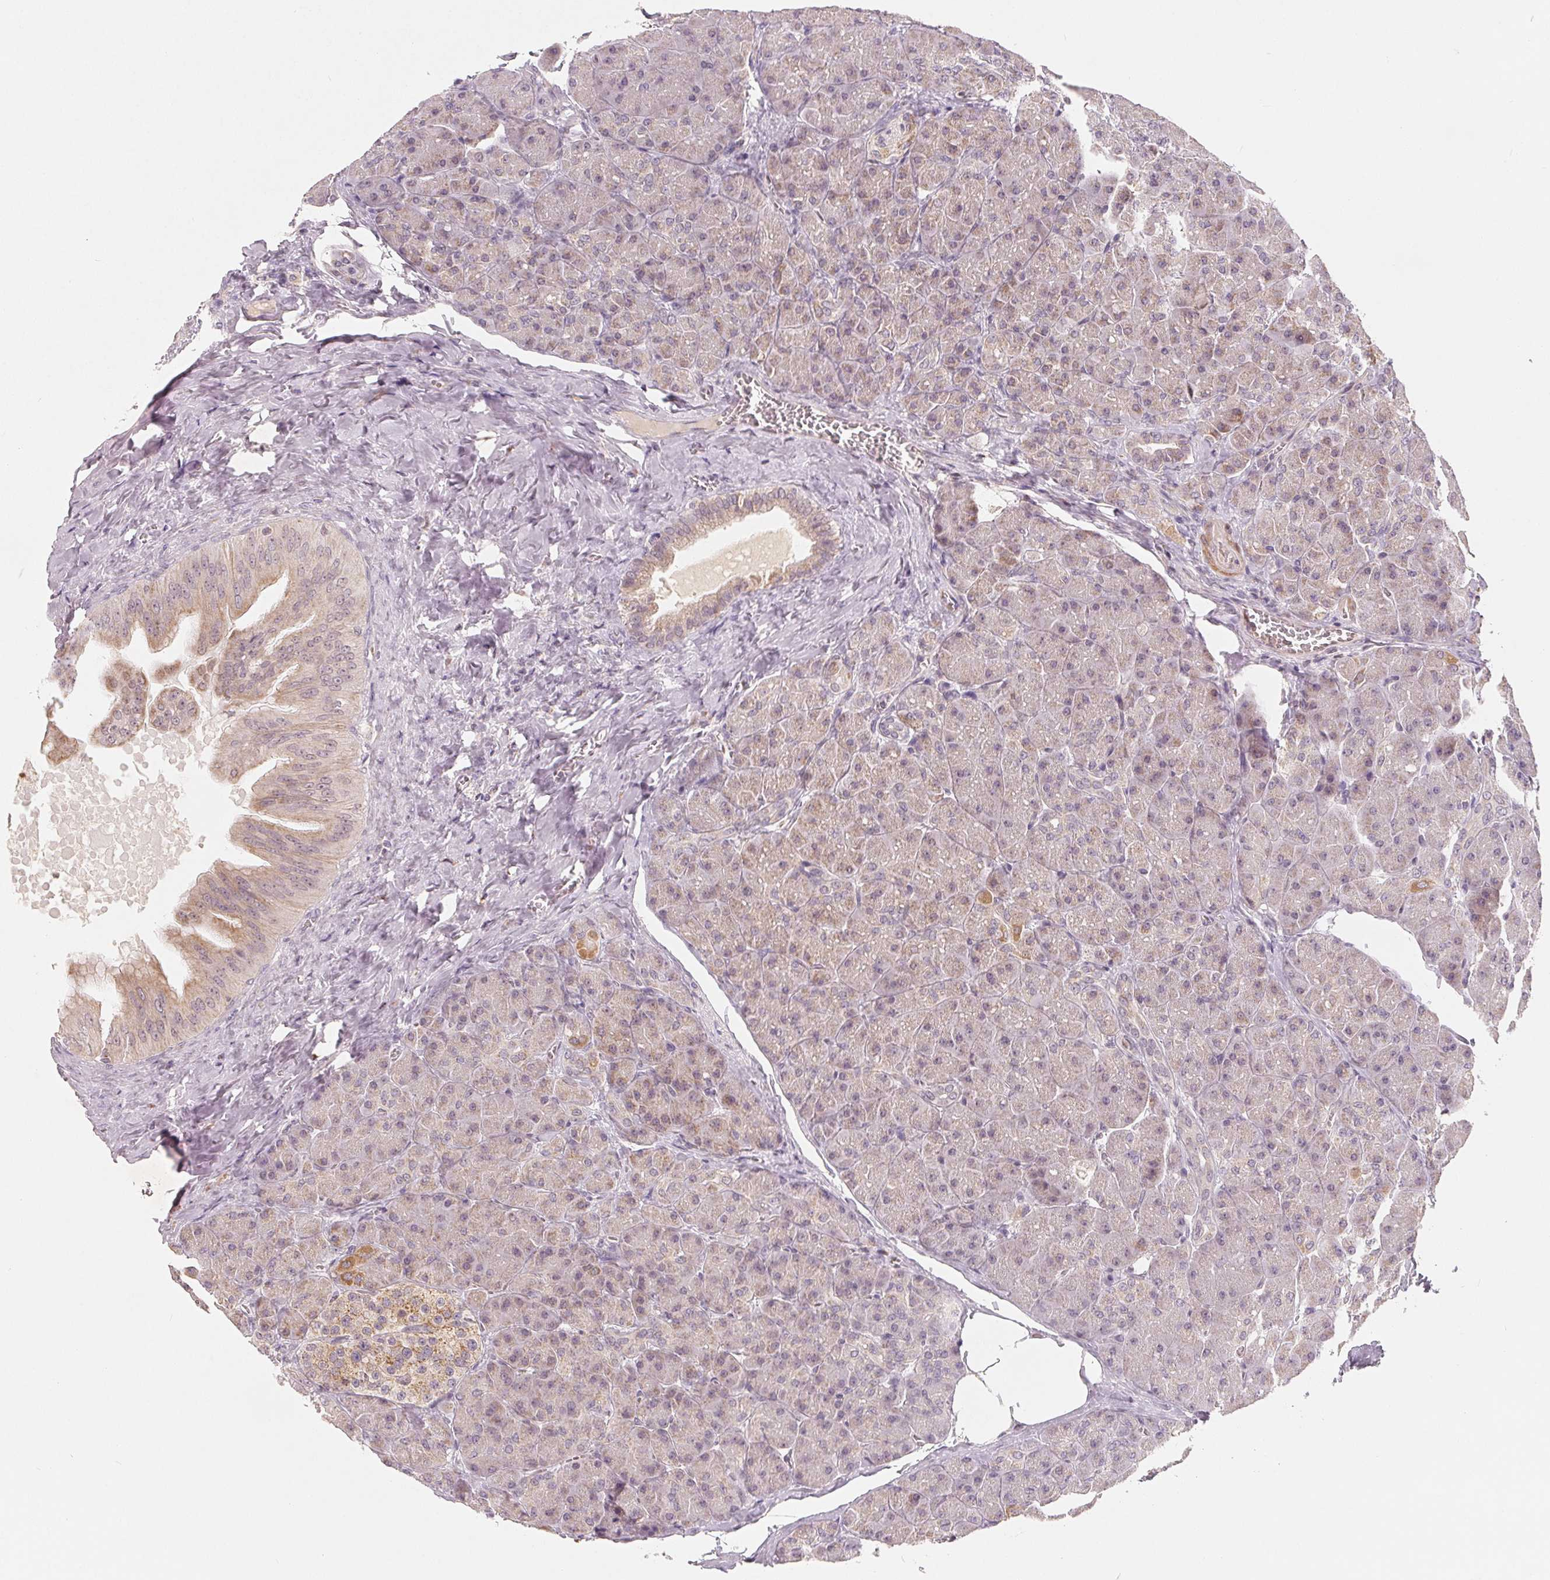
{"staining": {"intensity": "weak", "quantity": "<25%", "location": "cytoplasmic/membranous"}, "tissue": "pancreas", "cell_type": "Exocrine glandular cells", "image_type": "normal", "snomed": [{"axis": "morphology", "description": "Normal tissue, NOS"}, {"axis": "topography", "description": "Pancreas"}], "caption": "DAB (3,3'-diaminobenzidine) immunohistochemical staining of benign pancreas shows no significant positivity in exocrine glandular cells. (Stains: DAB (3,3'-diaminobenzidine) IHC with hematoxylin counter stain, Microscopy: brightfield microscopy at high magnification).", "gene": "GHITM", "patient": {"sex": "male", "age": 55}}